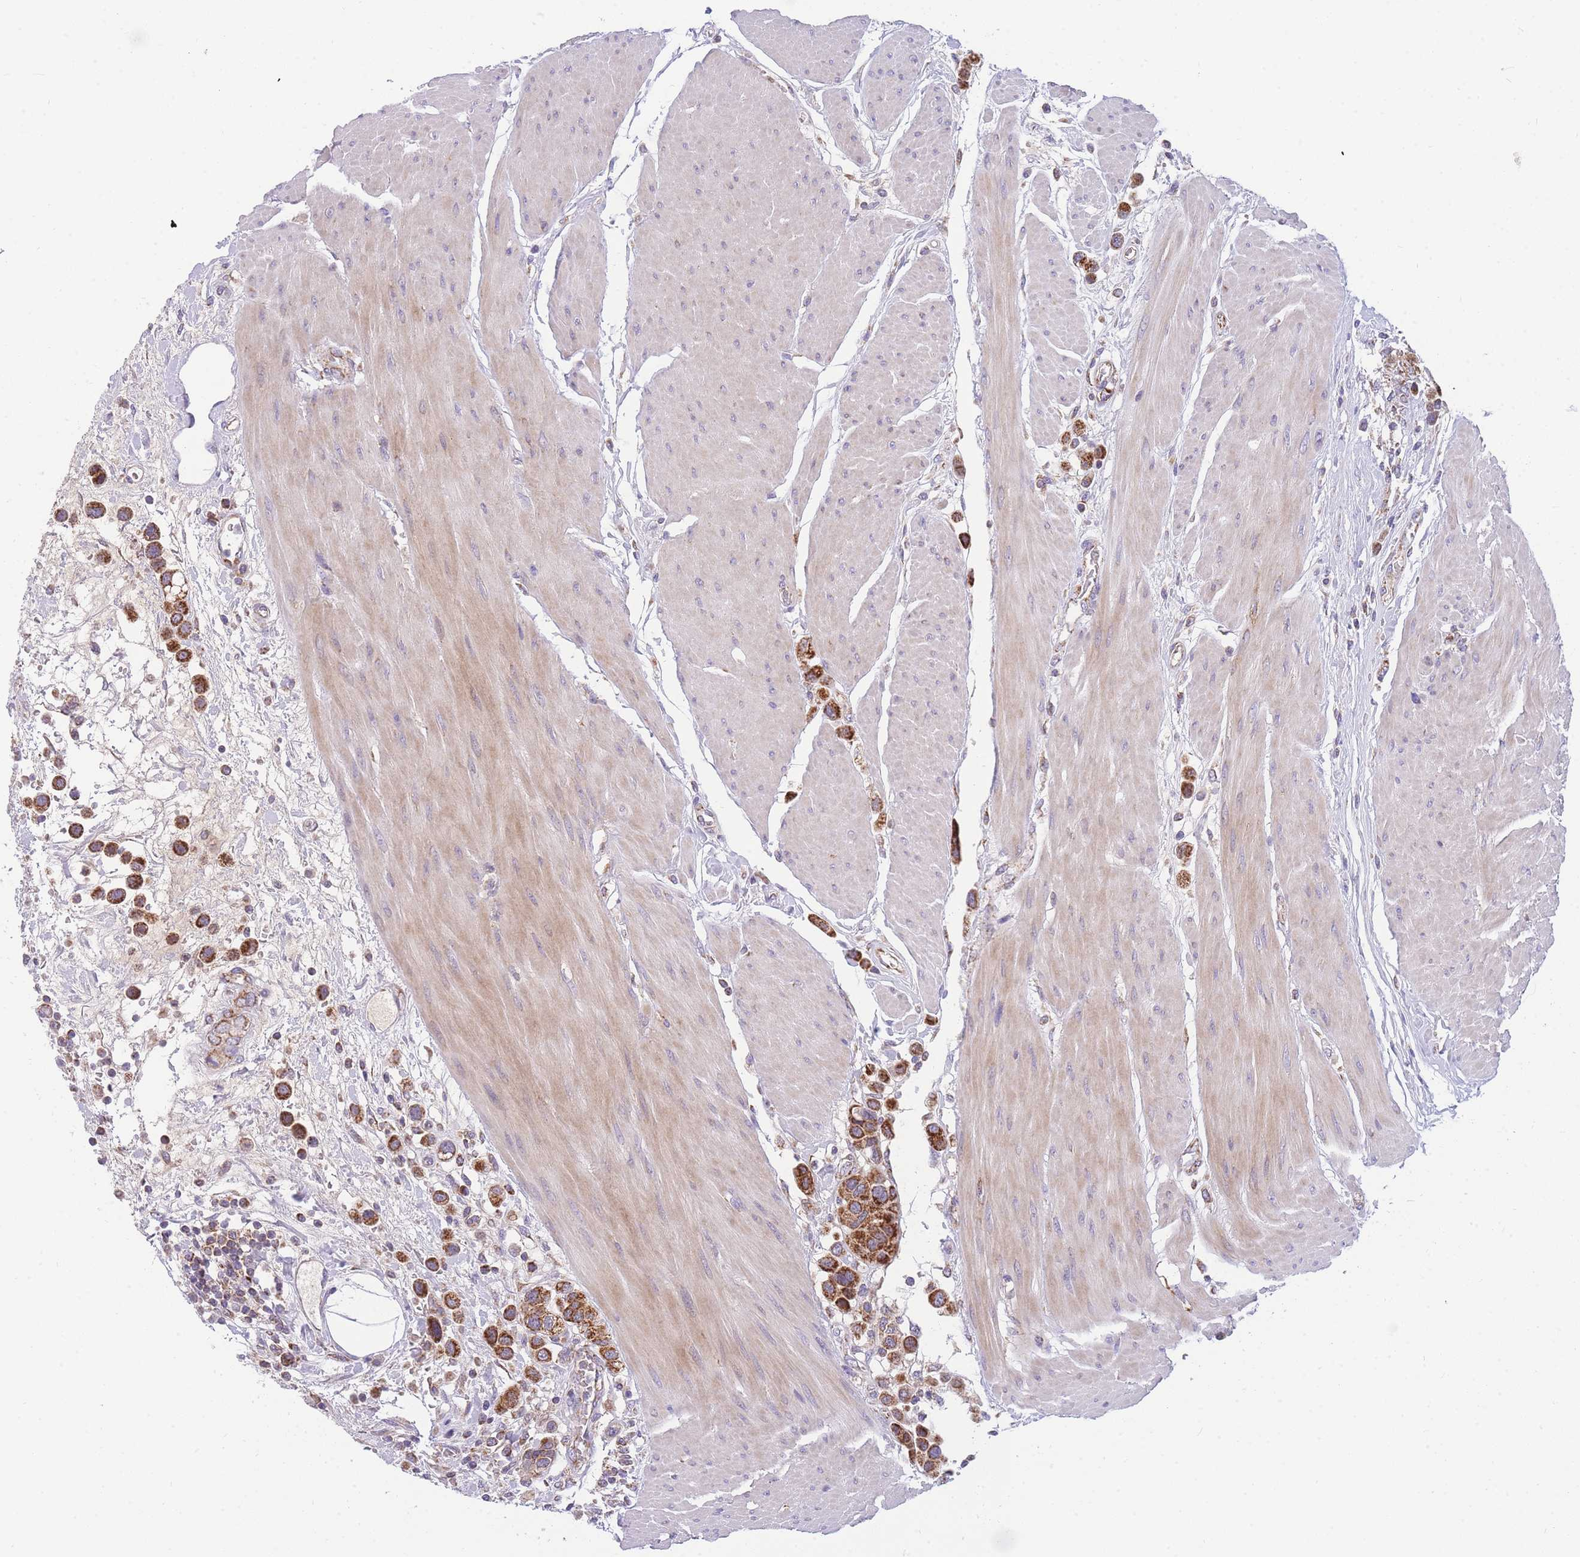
{"staining": {"intensity": "strong", "quantity": ">75%", "location": "cytoplasmic/membranous"}, "tissue": "urothelial cancer", "cell_type": "Tumor cells", "image_type": "cancer", "snomed": [{"axis": "morphology", "description": "Urothelial carcinoma, High grade"}, {"axis": "topography", "description": "Urinary bladder"}], "caption": "The histopathology image exhibits immunohistochemical staining of urothelial cancer. There is strong cytoplasmic/membranous expression is seen in approximately >75% of tumor cells.", "gene": "MRPS11", "patient": {"sex": "male", "age": 50}}